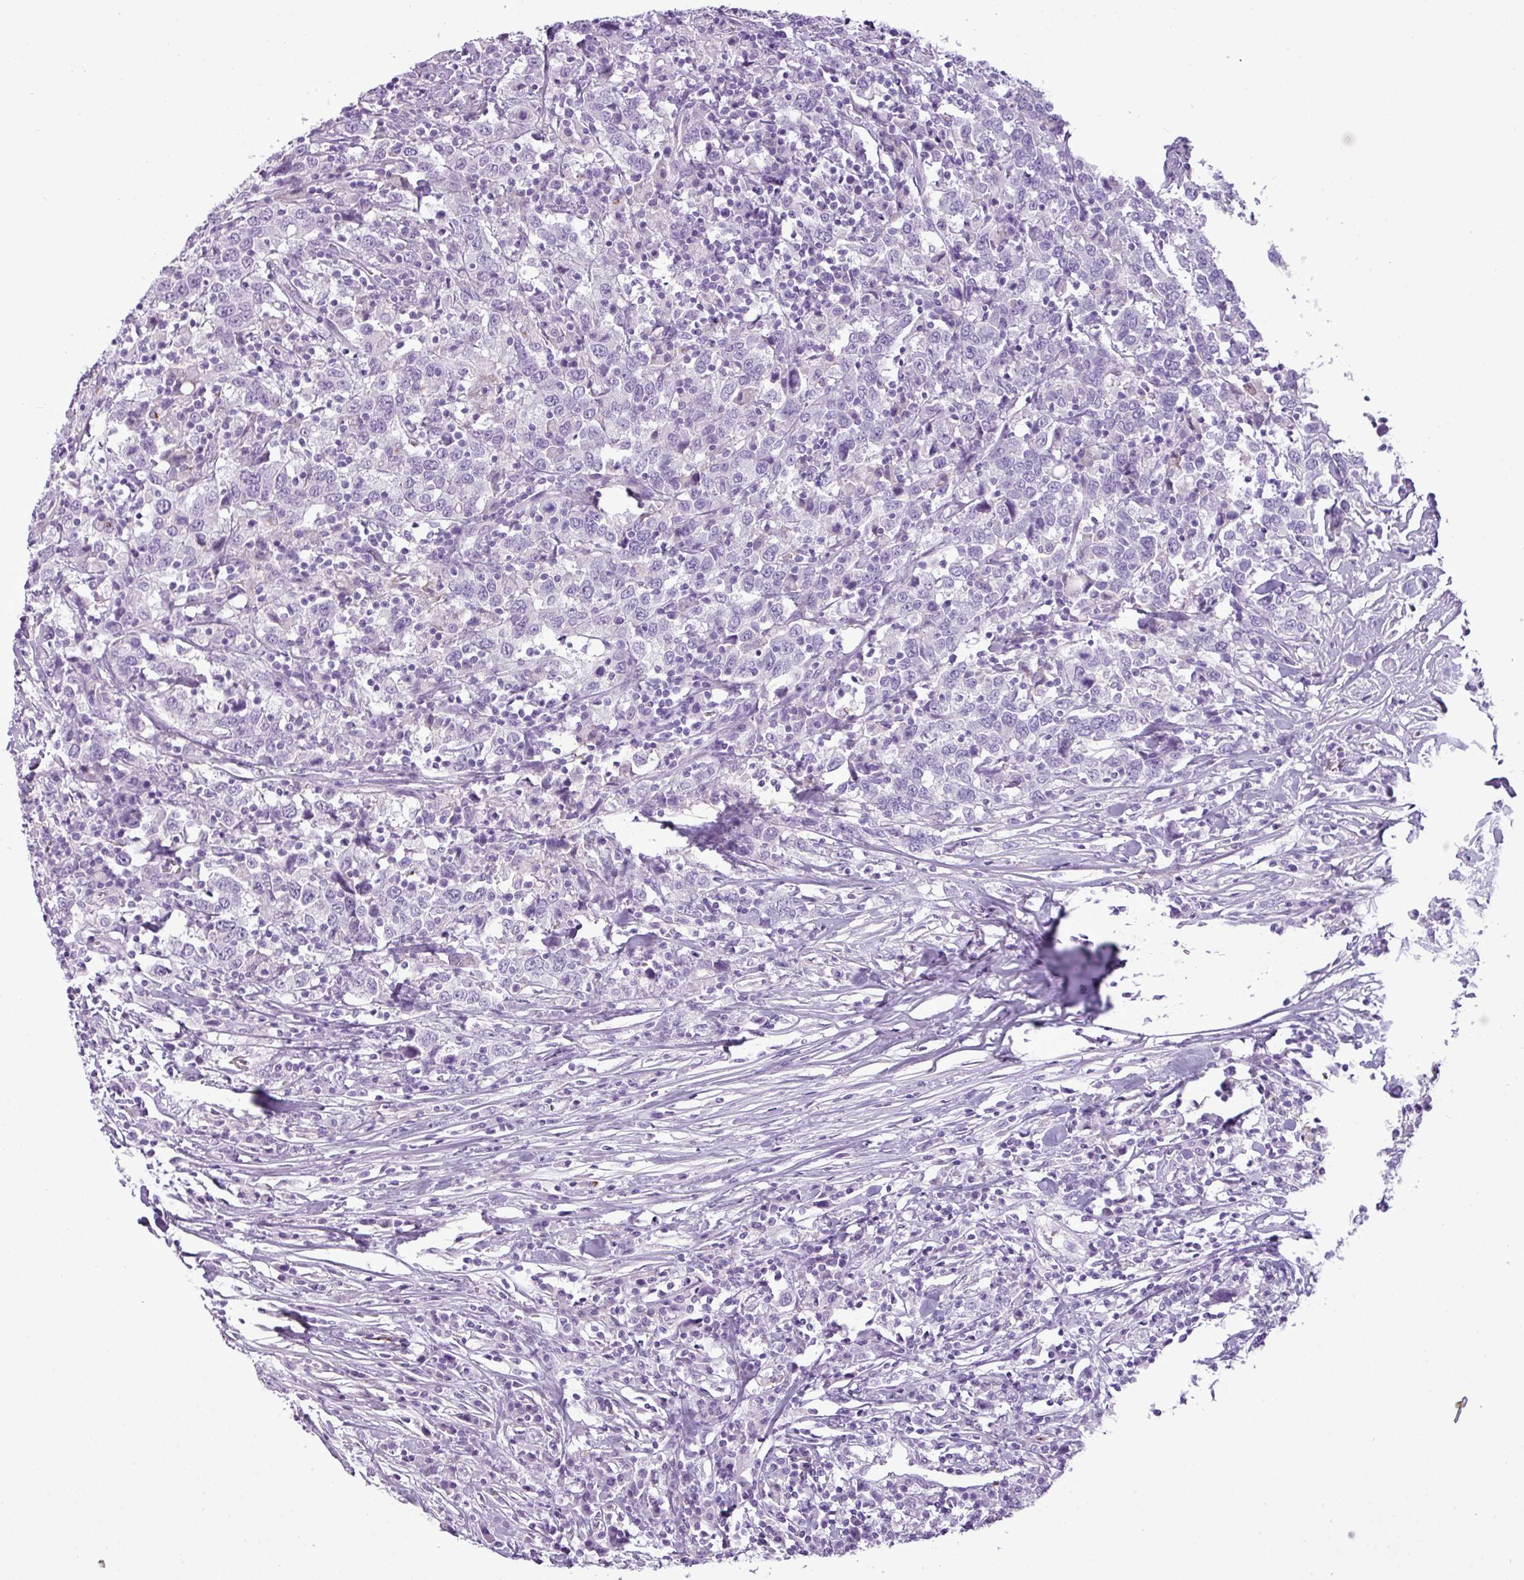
{"staining": {"intensity": "negative", "quantity": "none", "location": "none"}, "tissue": "urothelial cancer", "cell_type": "Tumor cells", "image_type": "cancer", "snomed": [{"axis": "morphology", "description": "Urothelial carcinoma, High grade"}, {"axis": "topography", "description": "Urinary bladder"}], "caption": "This is an IHC image of high-grade urothelial carcinoma. There is no staining in tumor cells.", "gene": "RBMXL2", "patient": {"sex": "male", "age": 61}}